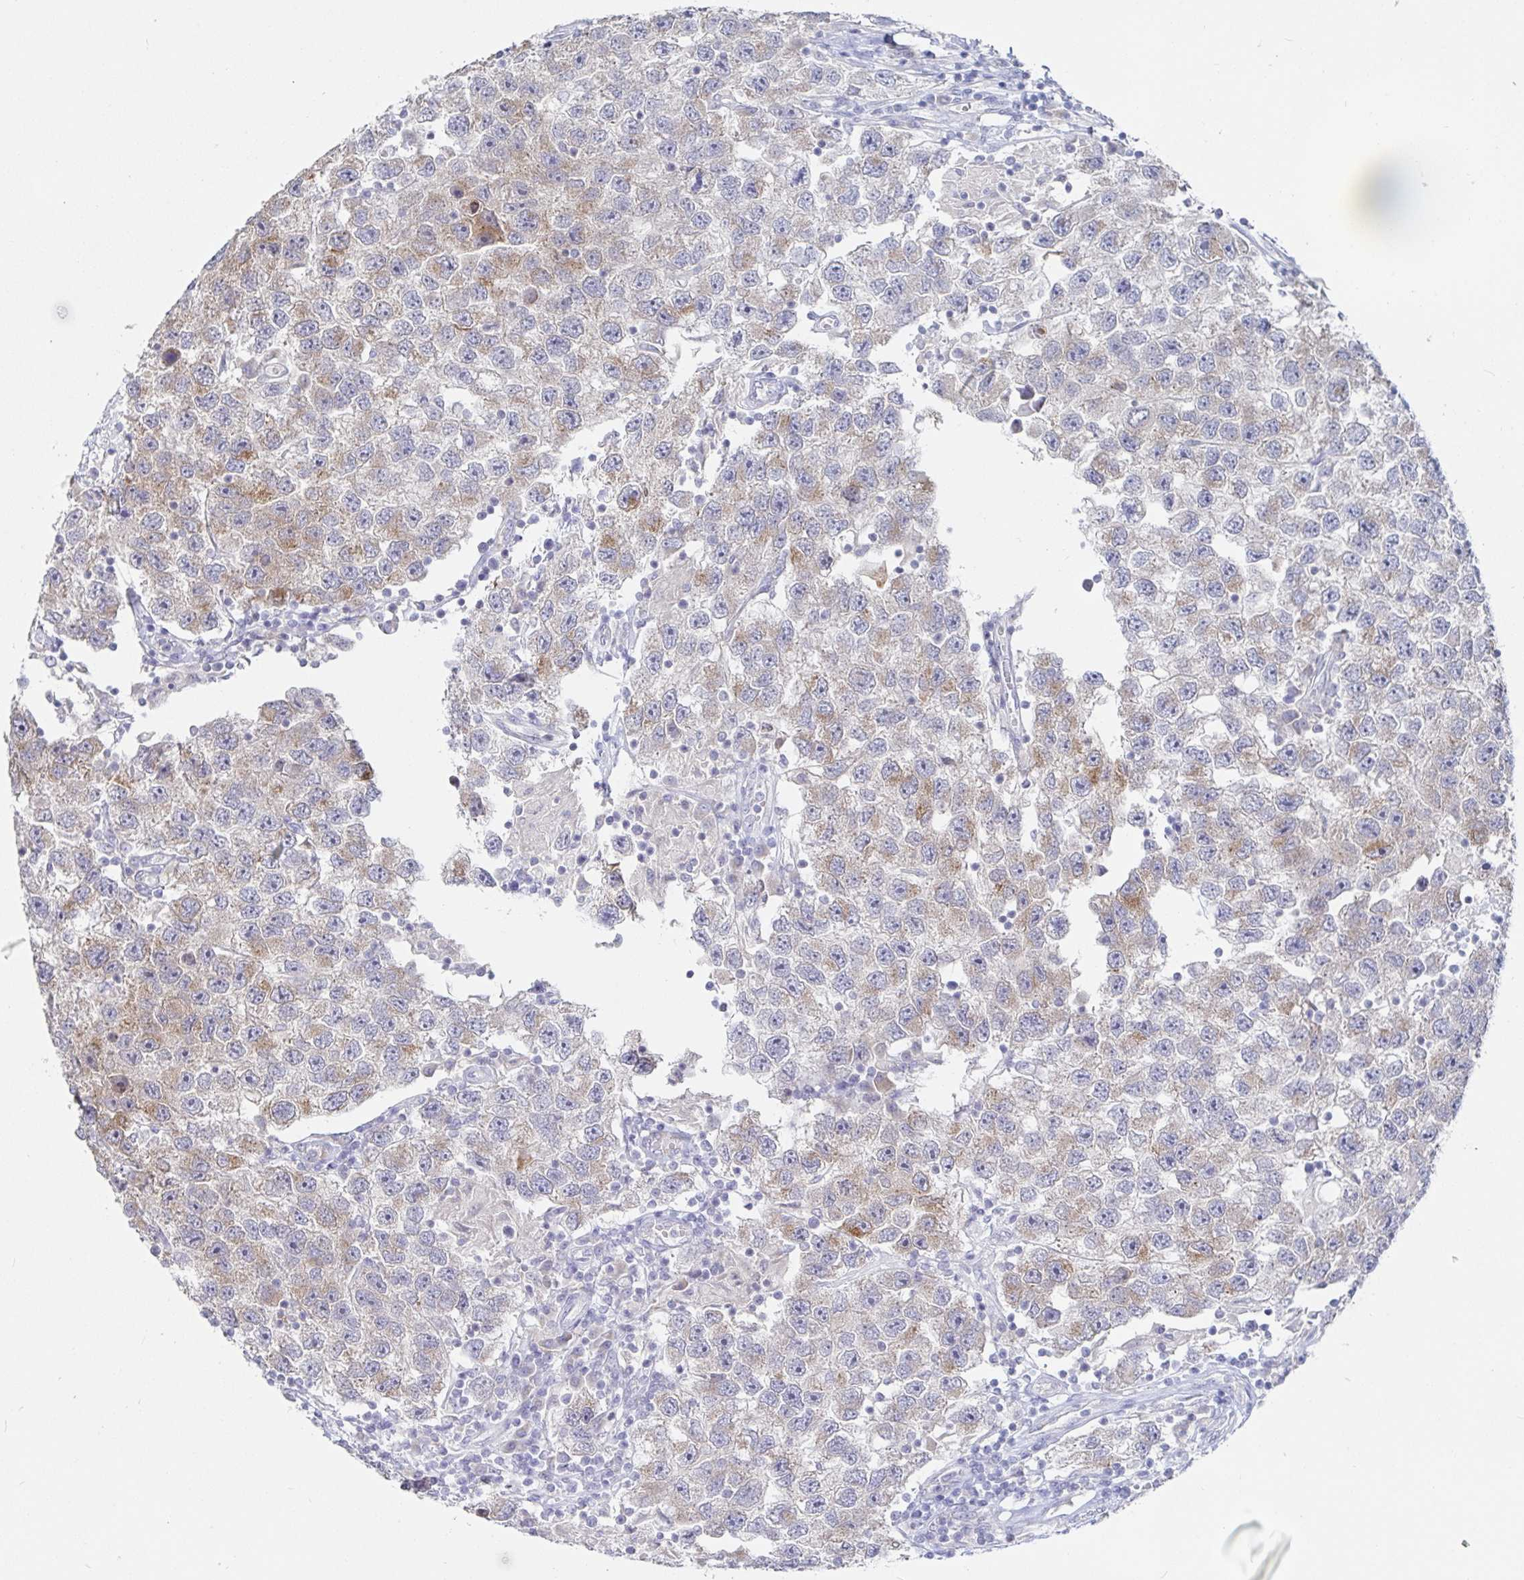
{"staining": {"intensity": "moderate", "quantity": "25%-75%", "location": "cytoplasmic/membranous"}, "tissue": "testis cancer", "cell_type": "Tumor cells", "image_type": "cancer", "snomed": [{"axis": "morphology", "description": "Seminoma, NOS"}, {"axis": "topography", "description": "Testis"}], "caption": "A photomicrograph of testis cancer (seminoma) stained for a protein exhibits moderate cytoplasmic/membranous brown staining in tumor cells.", "gene": "SPPL3", "patient": {"sex": "male", "age": 26}}